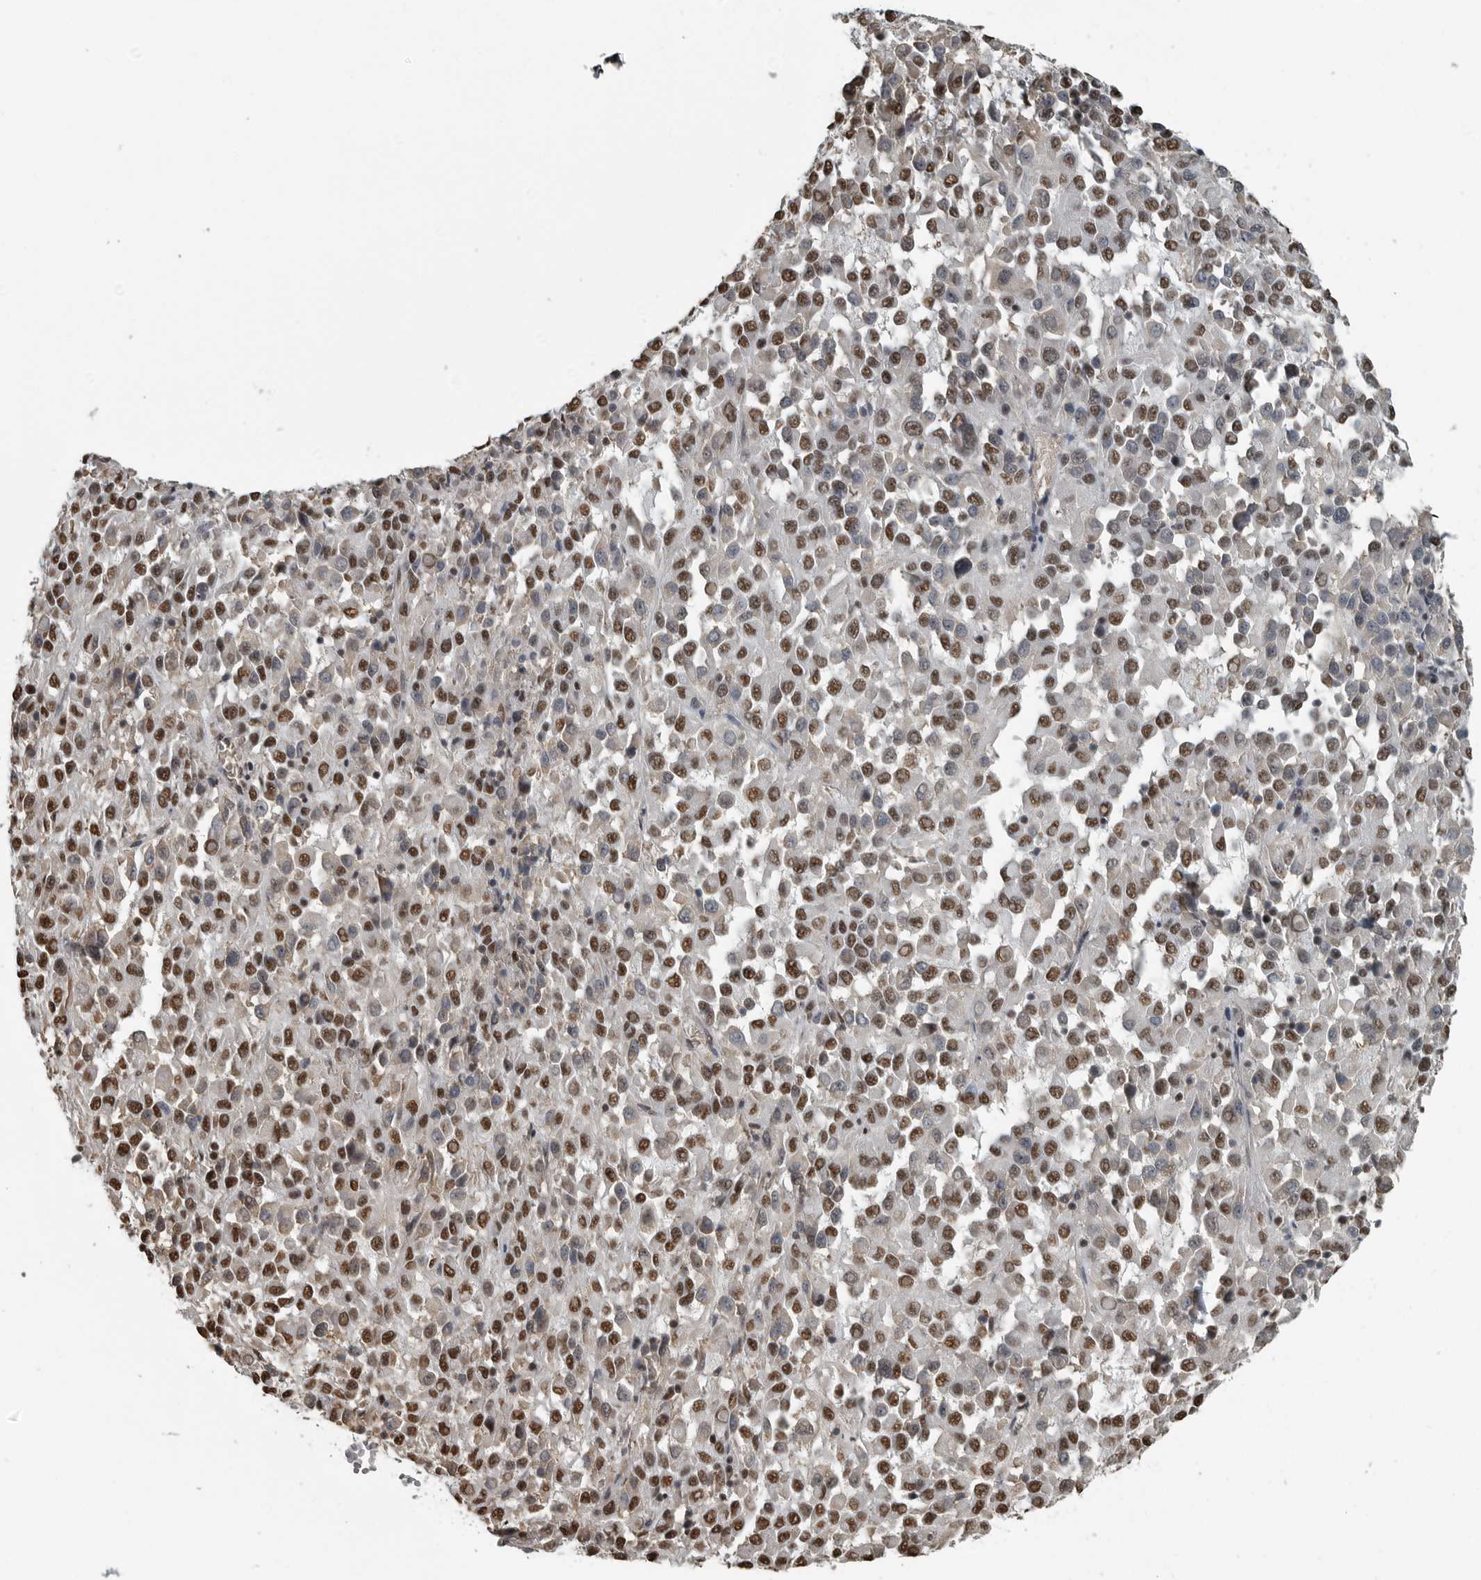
{"staining": {"intensity": "strong", "quantity": ">75%", "location": "nuclear"}, "tissue": "melanoma", "cell_type": "Tumor cells", "image_type": "cancer", "snomed": [{"axis": "morphology", "description": "Malignant melanoma, Metastatic site"}, {"axis": "topography", "description": "Lung"}], "caption": "Protein staining shows strong nuclear staining in approximately >75% of tumor cells in melanoma.", "gene": "TGS1", "patient": {"sex": "male", "age": 64}}